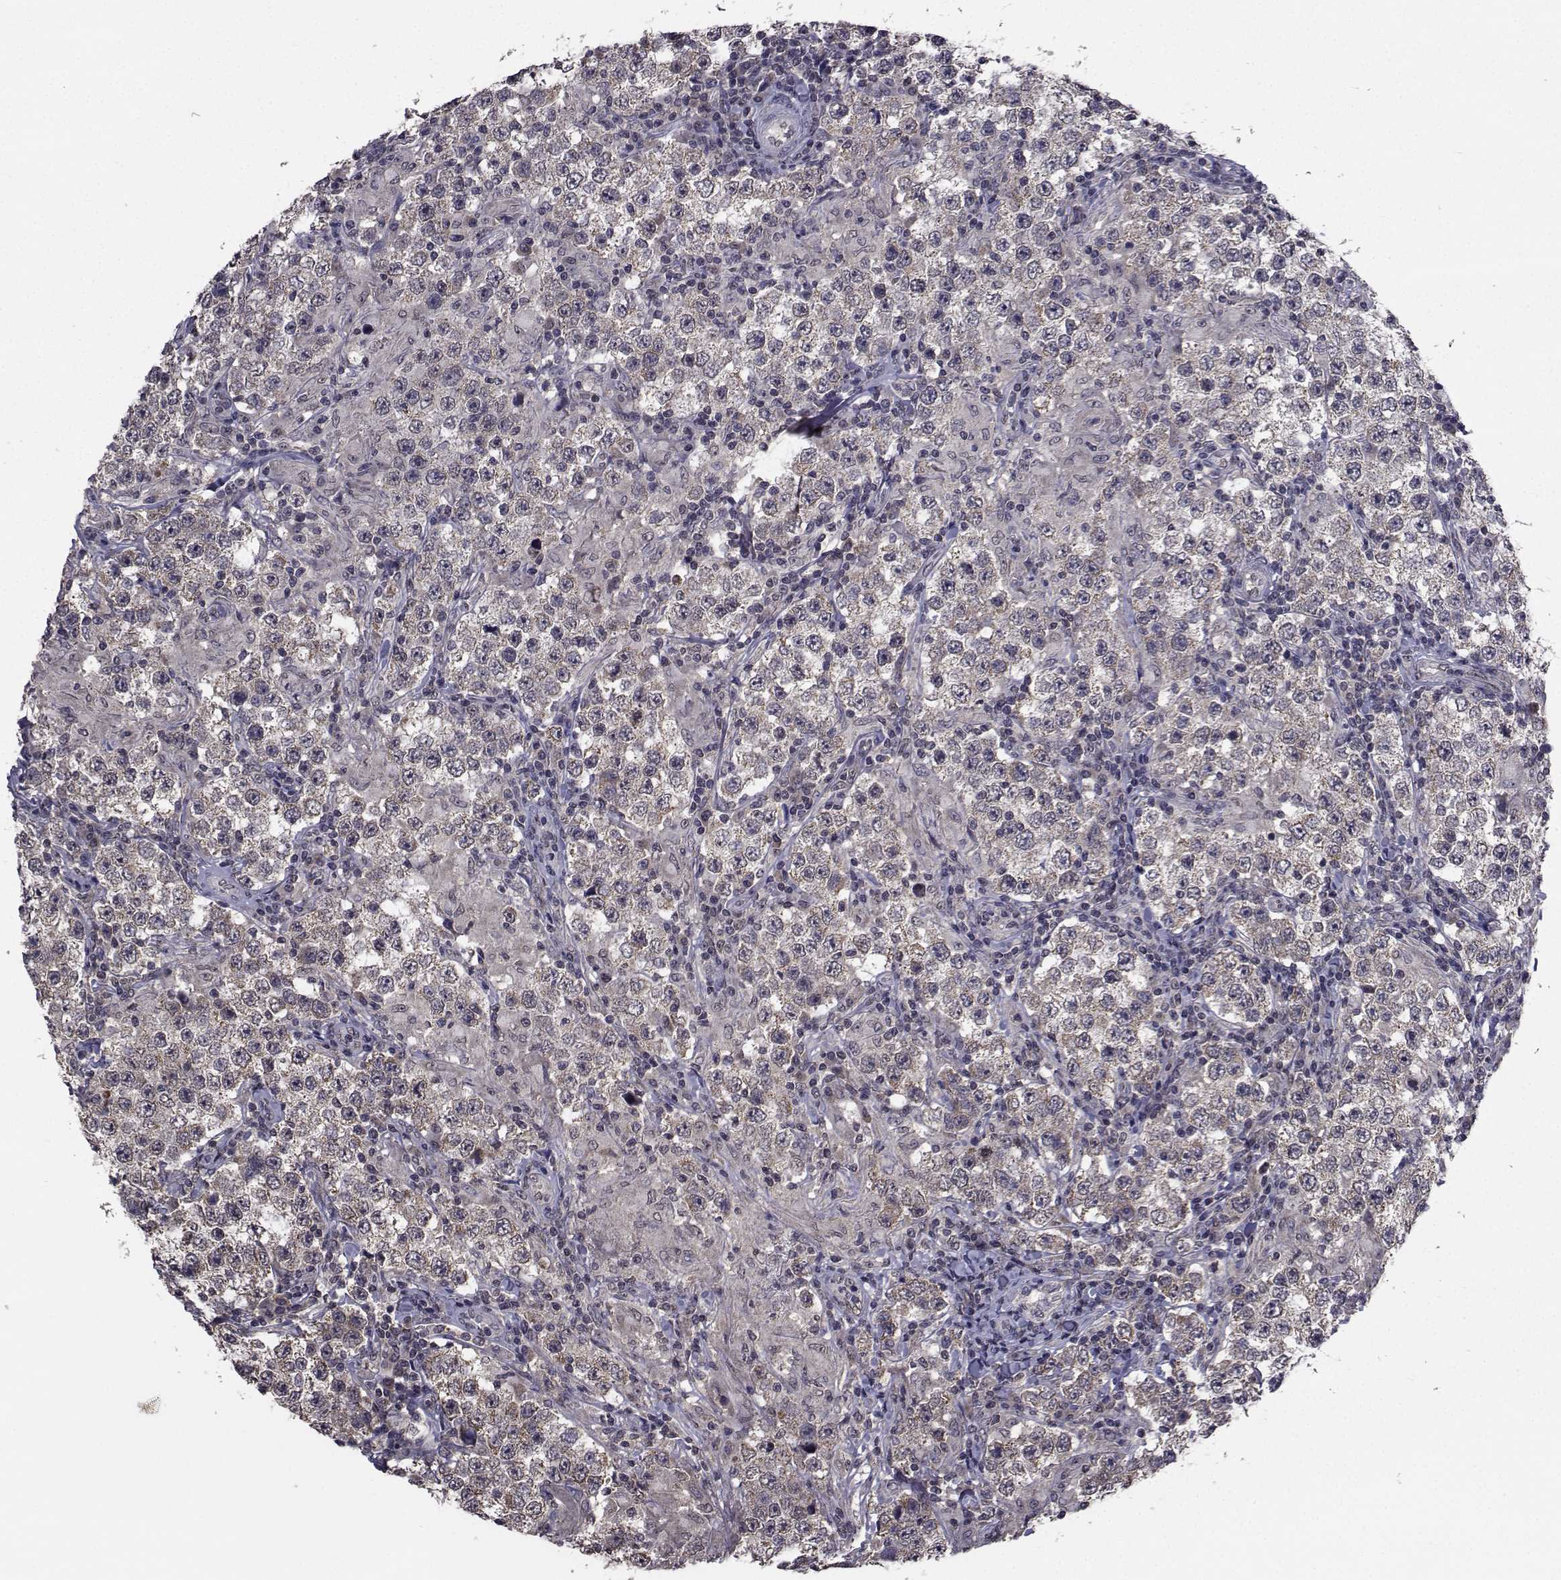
{"staining": {"intensity": "weak", "quantity": "25%-75%", "location": "cytoplasmic/membranous"}, "tissue": "testis cancer", "cell_type": "Tumor cells", "image_type": "cancer", "snomed": [{"axis": "morphology", "description": "Seminoma, NOS"}, {"axis": "morphology", "description": "Carcinoma, Embryonal, NOS"}, {"axis": "topography", "description": "Testis"}], "caption": "The immunohistochemical stain highlights weak cytoplasmic/membranous positivity in tumor cells of testis cancer tissue.", "gene": "CYP2S1", "patient": {"sex": "male", "age": 41}}